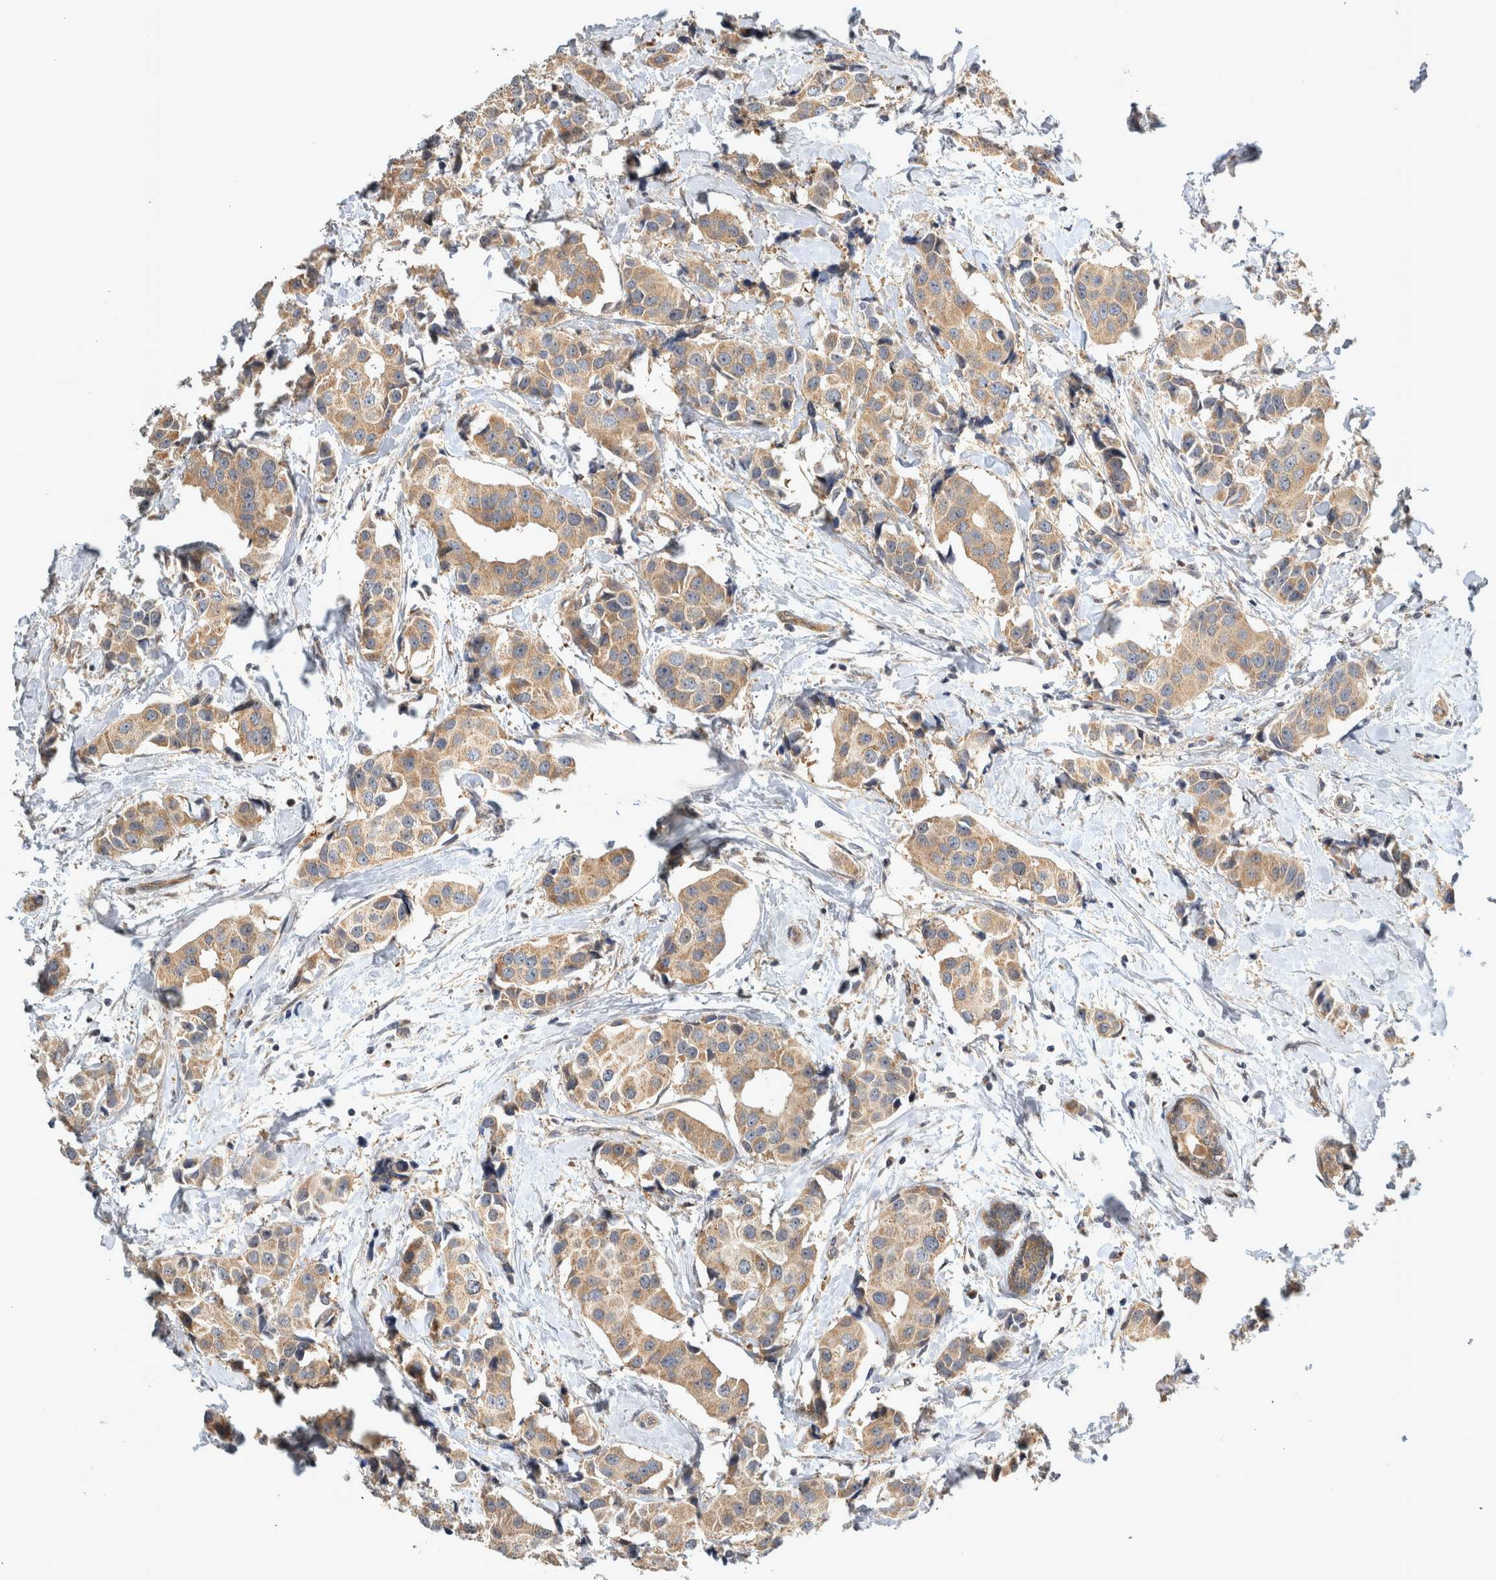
{"staining": {"intensity": "weak", "quantity": ">75%", "location": "cytoplasmic/membranous"}, "tissue": "breast cancer", "cell_type": "Tumor cells", "image_type": "cancer", "snomed": [{"axis": "morphology", "description": "Normal tissue, NOS"}, {"axis": "morphology", "description": "Duct carcinoma"}, {"axis": "topography", "description": "Breast"}], "caption": "Immunohistochemistry of intraductal carcinoma (breast) demonstrates low levels of weak cytoplasmic/membranous positivity in about >75% of tumor cells.", "gene": "TRMT61B", "patient": {"sex": "female", "age": 39}}